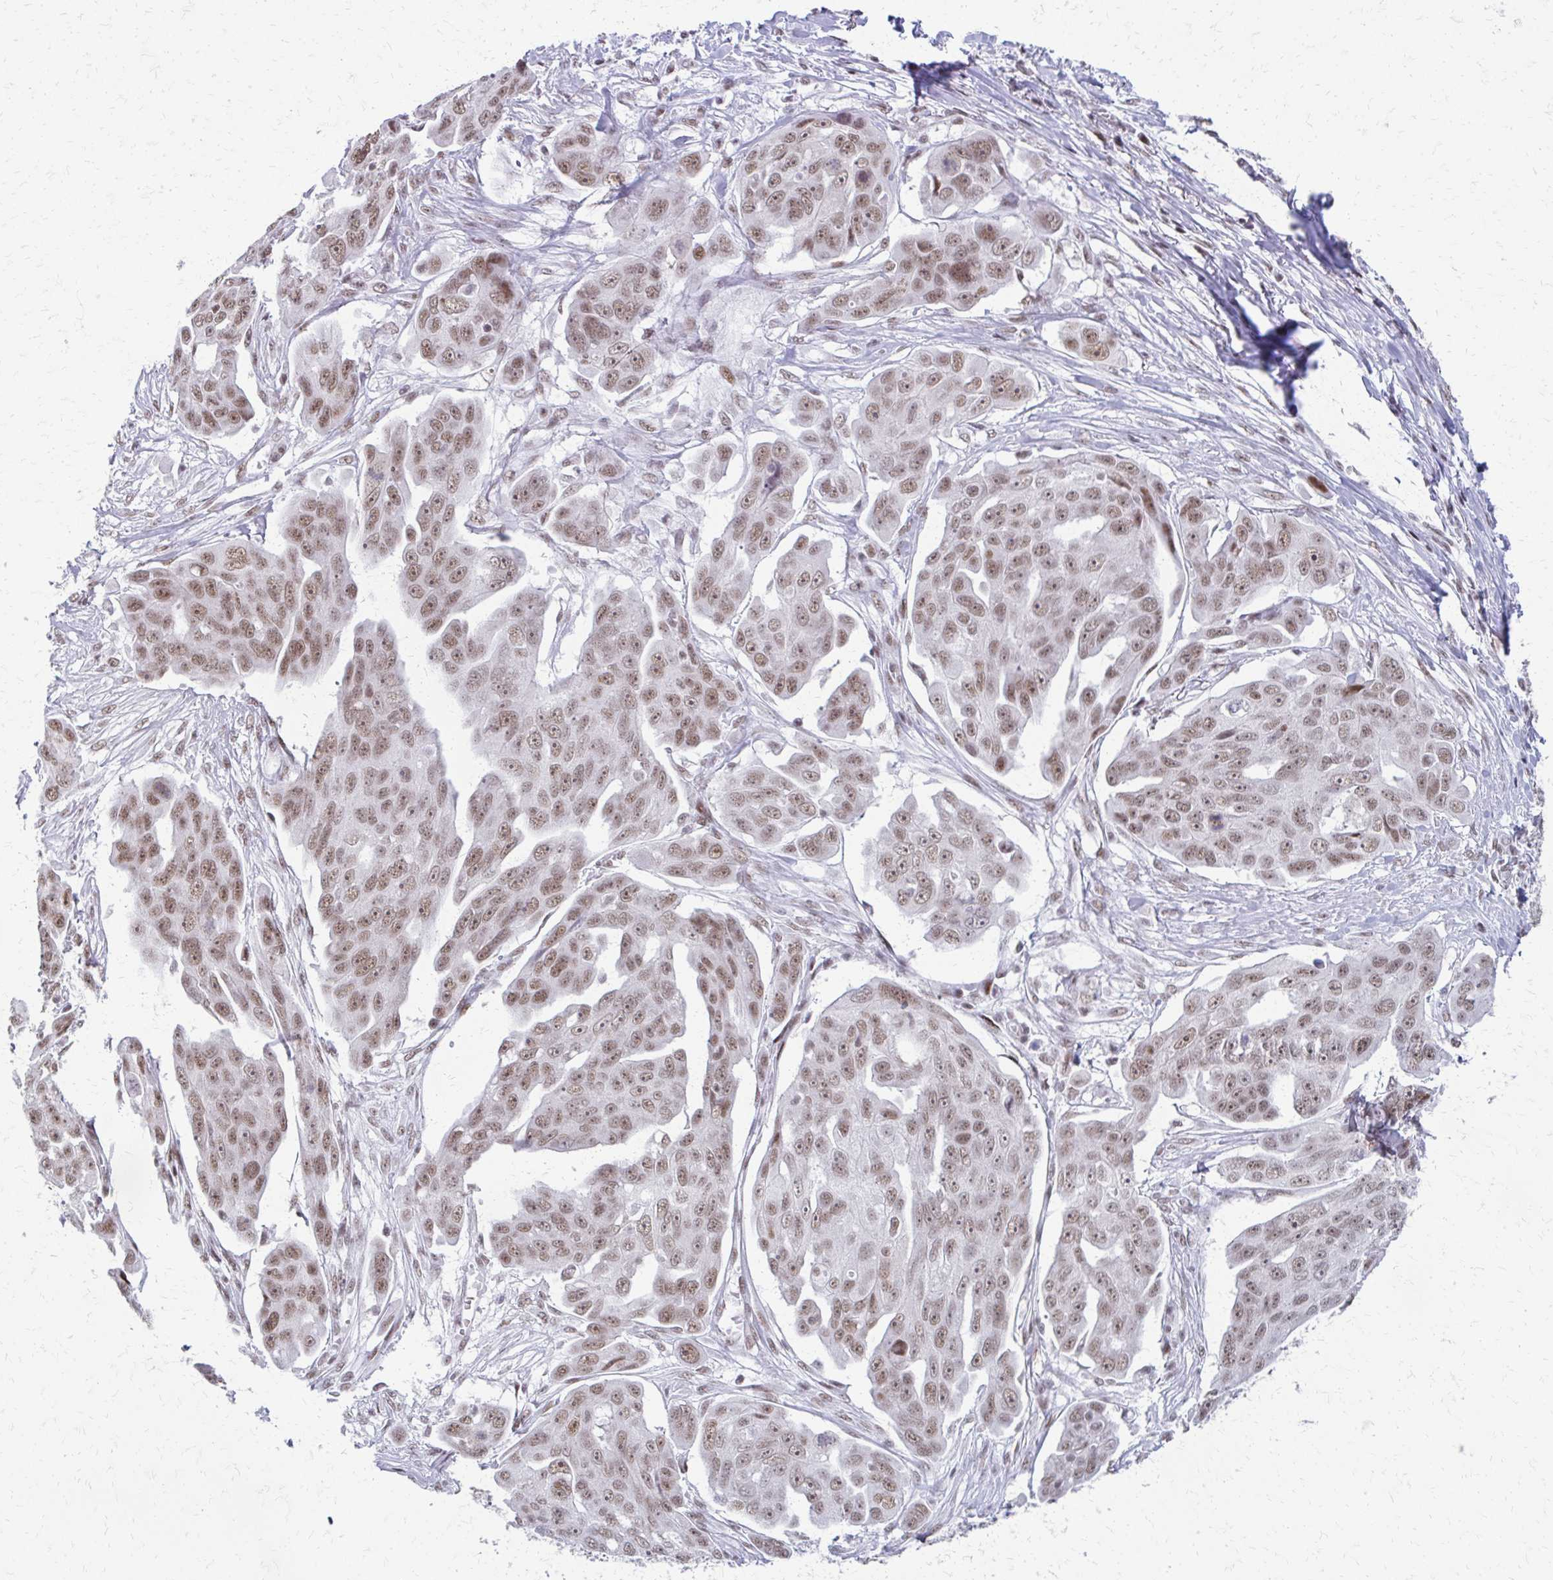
{"staining": {"intensity": "moderate", "quantity": ">75%", "location": "nuclear"}, "tissue": "ovarian cancer", "cell_type": "Tumor cells", "image_type": "cancer", "snomed": [{"axis": "morphology", "description": "Carcinoma, endometroid"}, {"axis": "topography", "description": "Ovary"}], "caption": "A brown stain highlights moderate nuclear staining of a protein in human ovarian cancer (endometroid carcinoma) tumor cells.", "gene": "SS18", "patient": {"sex": "female", "age": 70}}